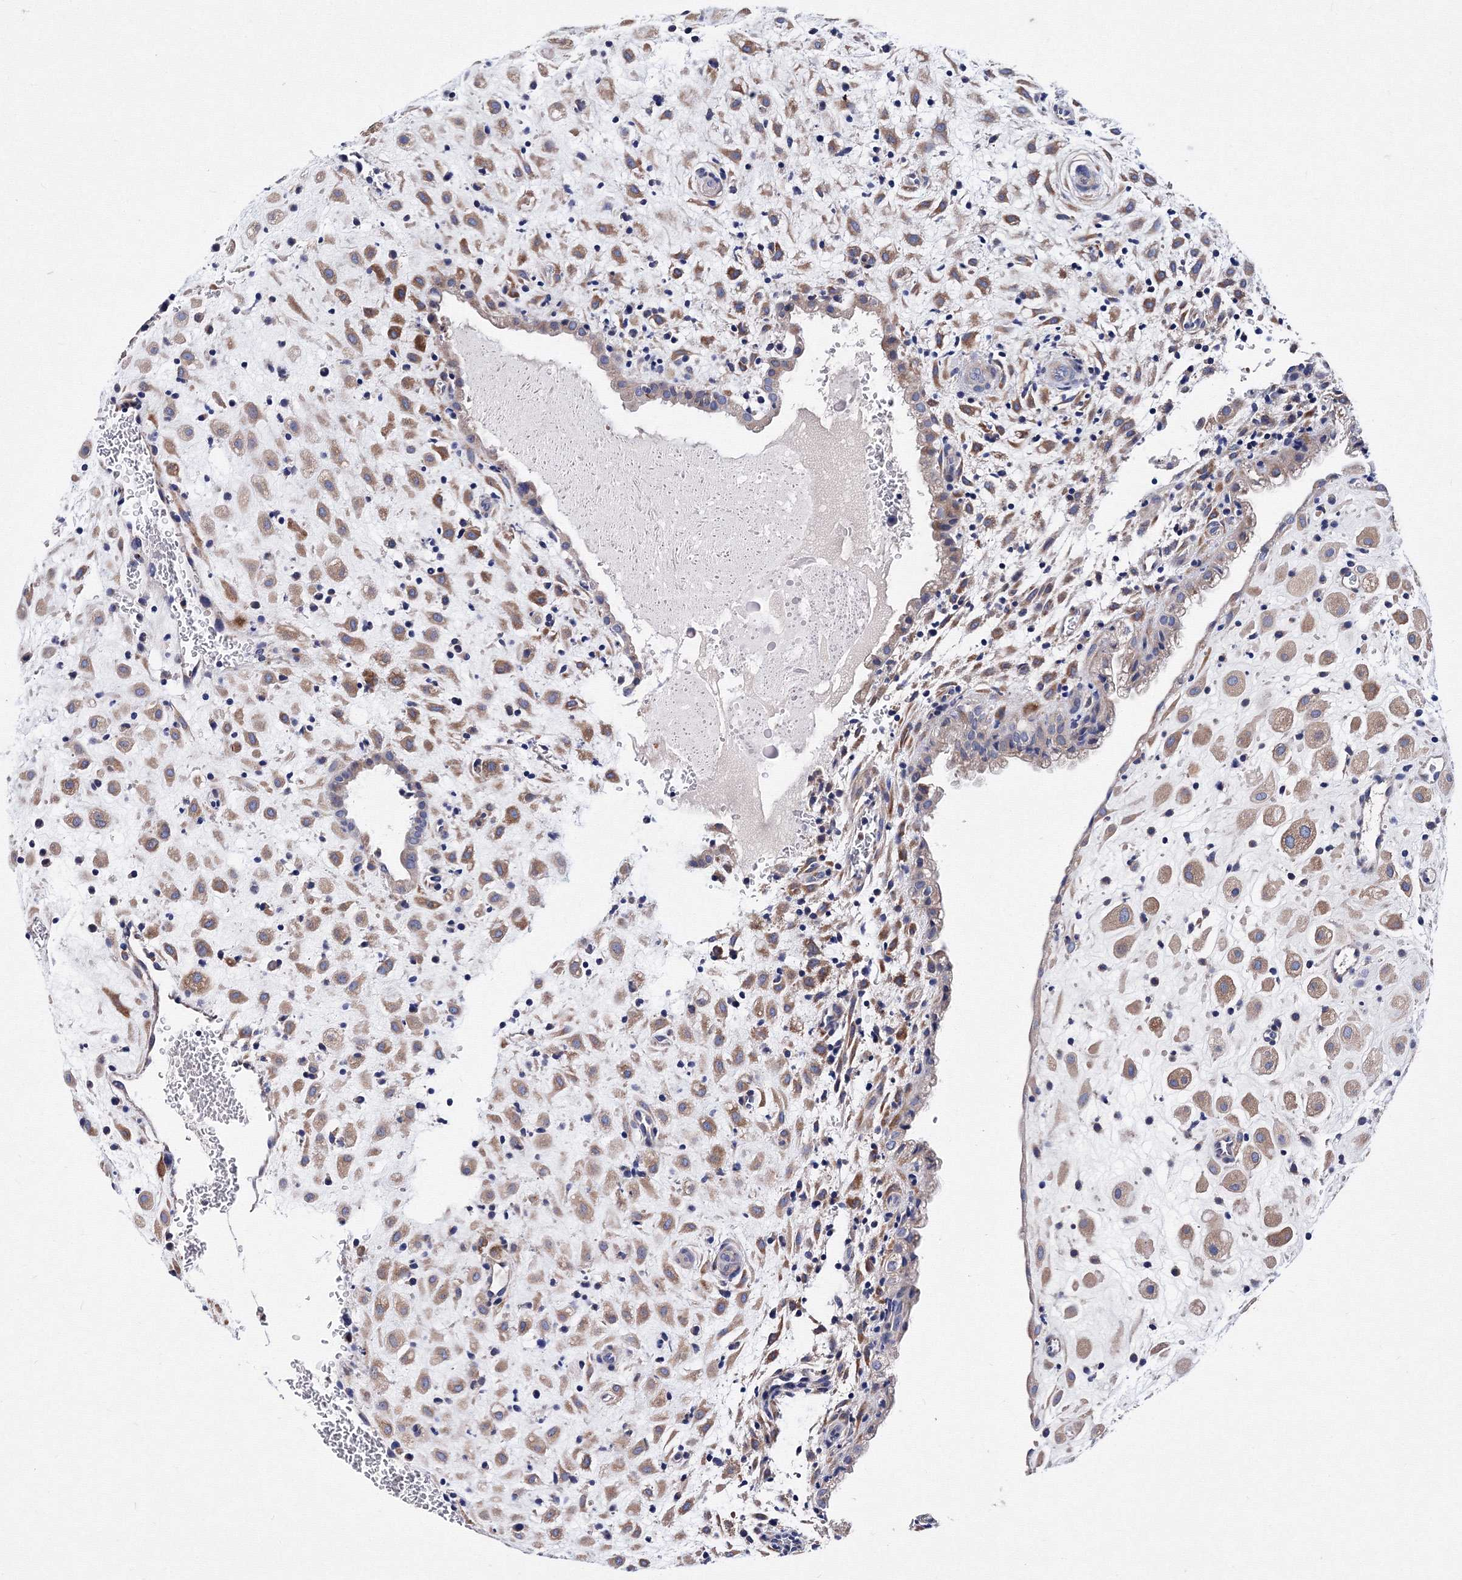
{"staining": {"intensity": "moderate", "quantity": ">75%", "location": "cytoplasmic/membranous"}, "tissue": "placenta", "cell_type": "Decidual cells", "image_type": "normal", "snomed": [{"axis": "morphology", "description": "Normal tissue, NOS"}, {"axis": "topography", "description": "Placenta"}], "caption": "Decidual cells exhibit moderate cytoplasmic/membranous staining in about >75% of cells in normal placenta.", "gene": "TRPM2", "patient": {"sex": "female", "age": 35}}